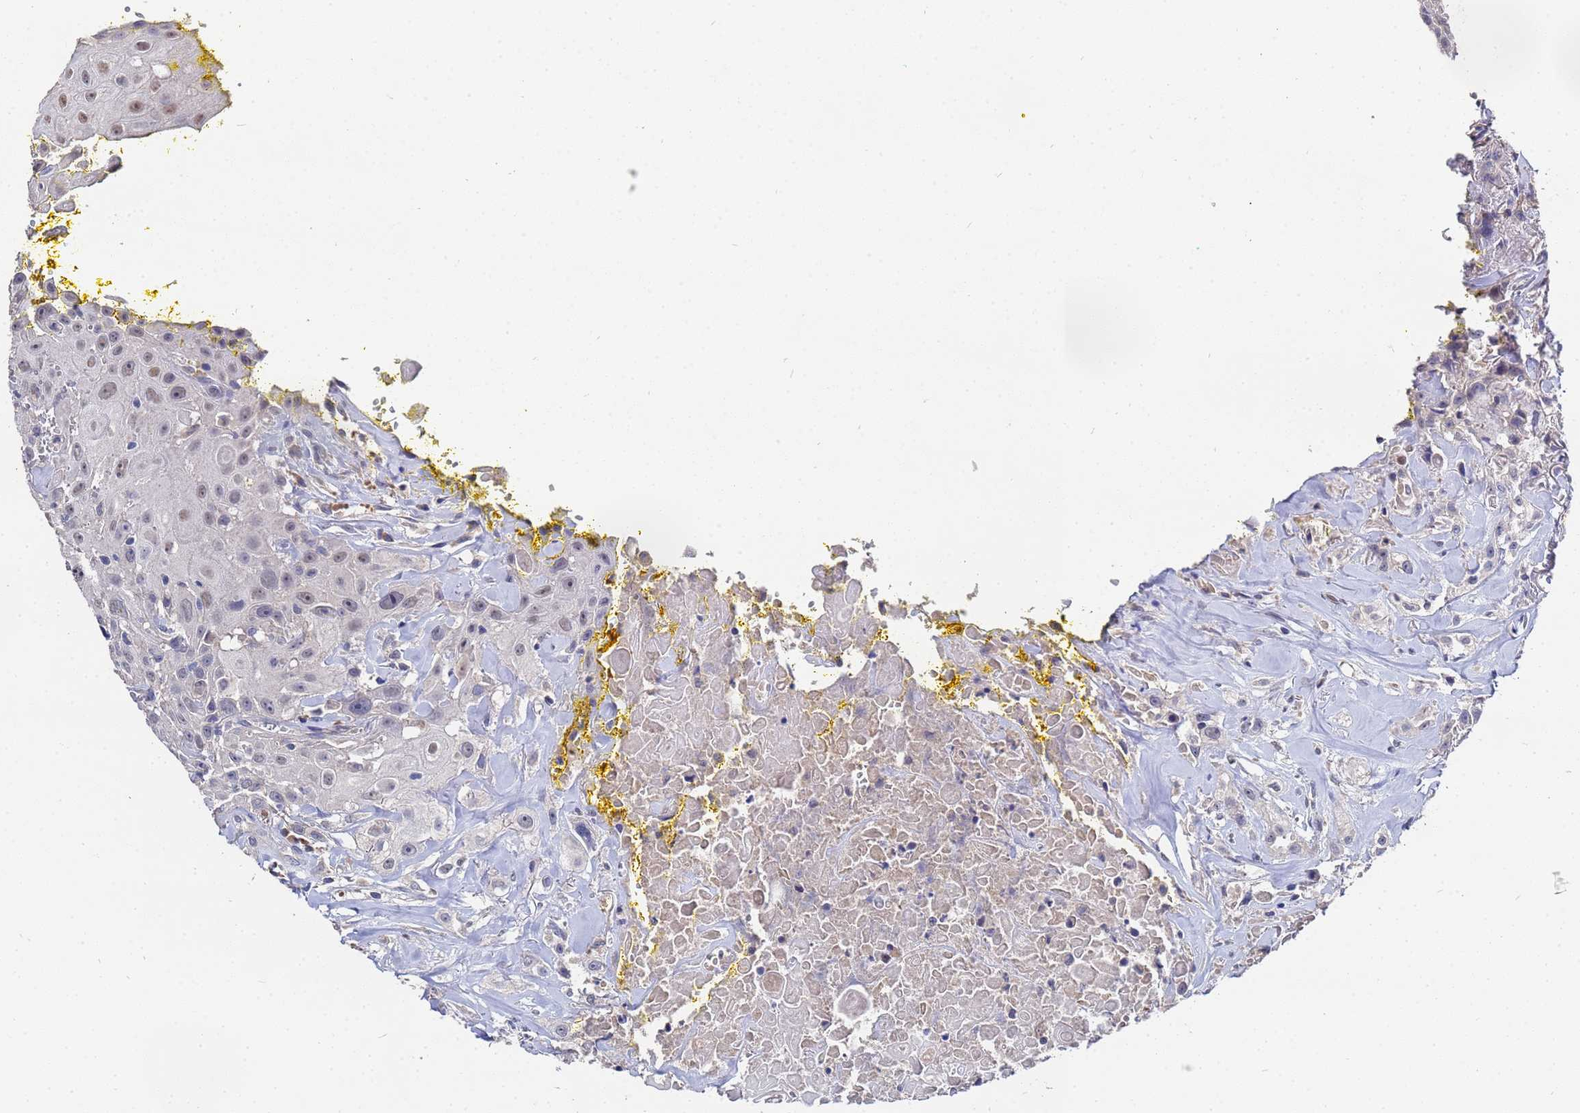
{"staining": {"intensity": "weak", "quantity": "<25%", "location": "nuclear"}, "tissue": "head and neck cancer", "cell_type": "Tumor cells", "image_type": "cancer", "snomed": [{"axis": "morphology", "description": "Squamous cell carcinoma, NOS"}, {"axis": "topography", "description": "Oral tissue"}, {"axis": "topography", "description": "Head-Neck"}], "caption": "Immunohistochemistry (IHC) photomicrograph of neoplastic tissue: squamous cell carcinoma (head and neck) stained with DAB demonstrates no significant protein staining in tumor cells.", "gene": "TCP10L", "patient": {"sex": "female", "age": 82}}